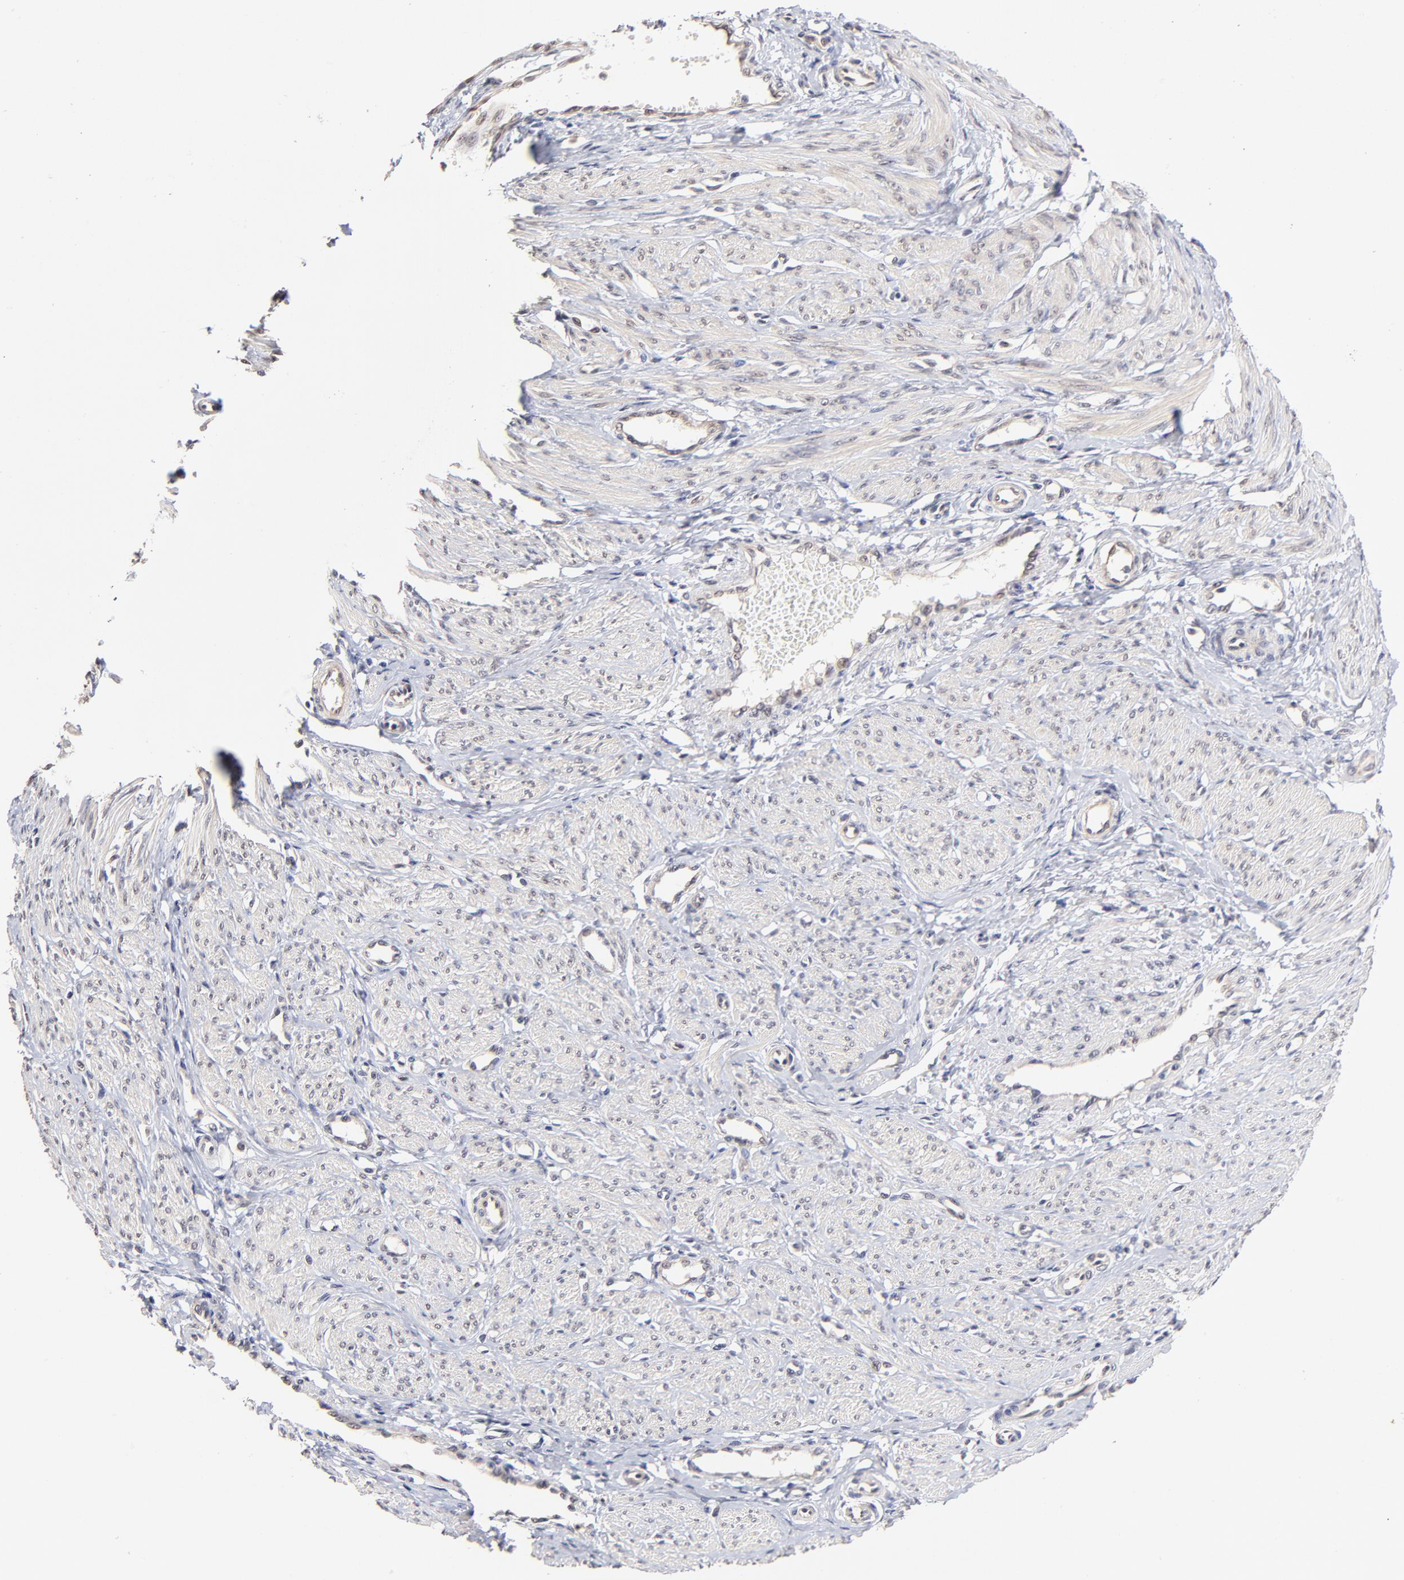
{"staining": {"intensity": "negative", "quantity": "none", "location": "none"}, "tissue": "smooth muscle", "cell_type": "Smooth muscle cells", "image_type": "normal", "snomed": [{"axis": "morphology", "description": "Normal tissue, NOS"}, {"axis": "topography", "description": "Smooth muscle"}, {"axis": "topography", "description": "Uterus"}], "caption": "IHC of benign human smooth muscle exhibits no expression in smooth muscle cells.", "gene": "ZNF10", "patient": {"sex": "female", "age": 39}}